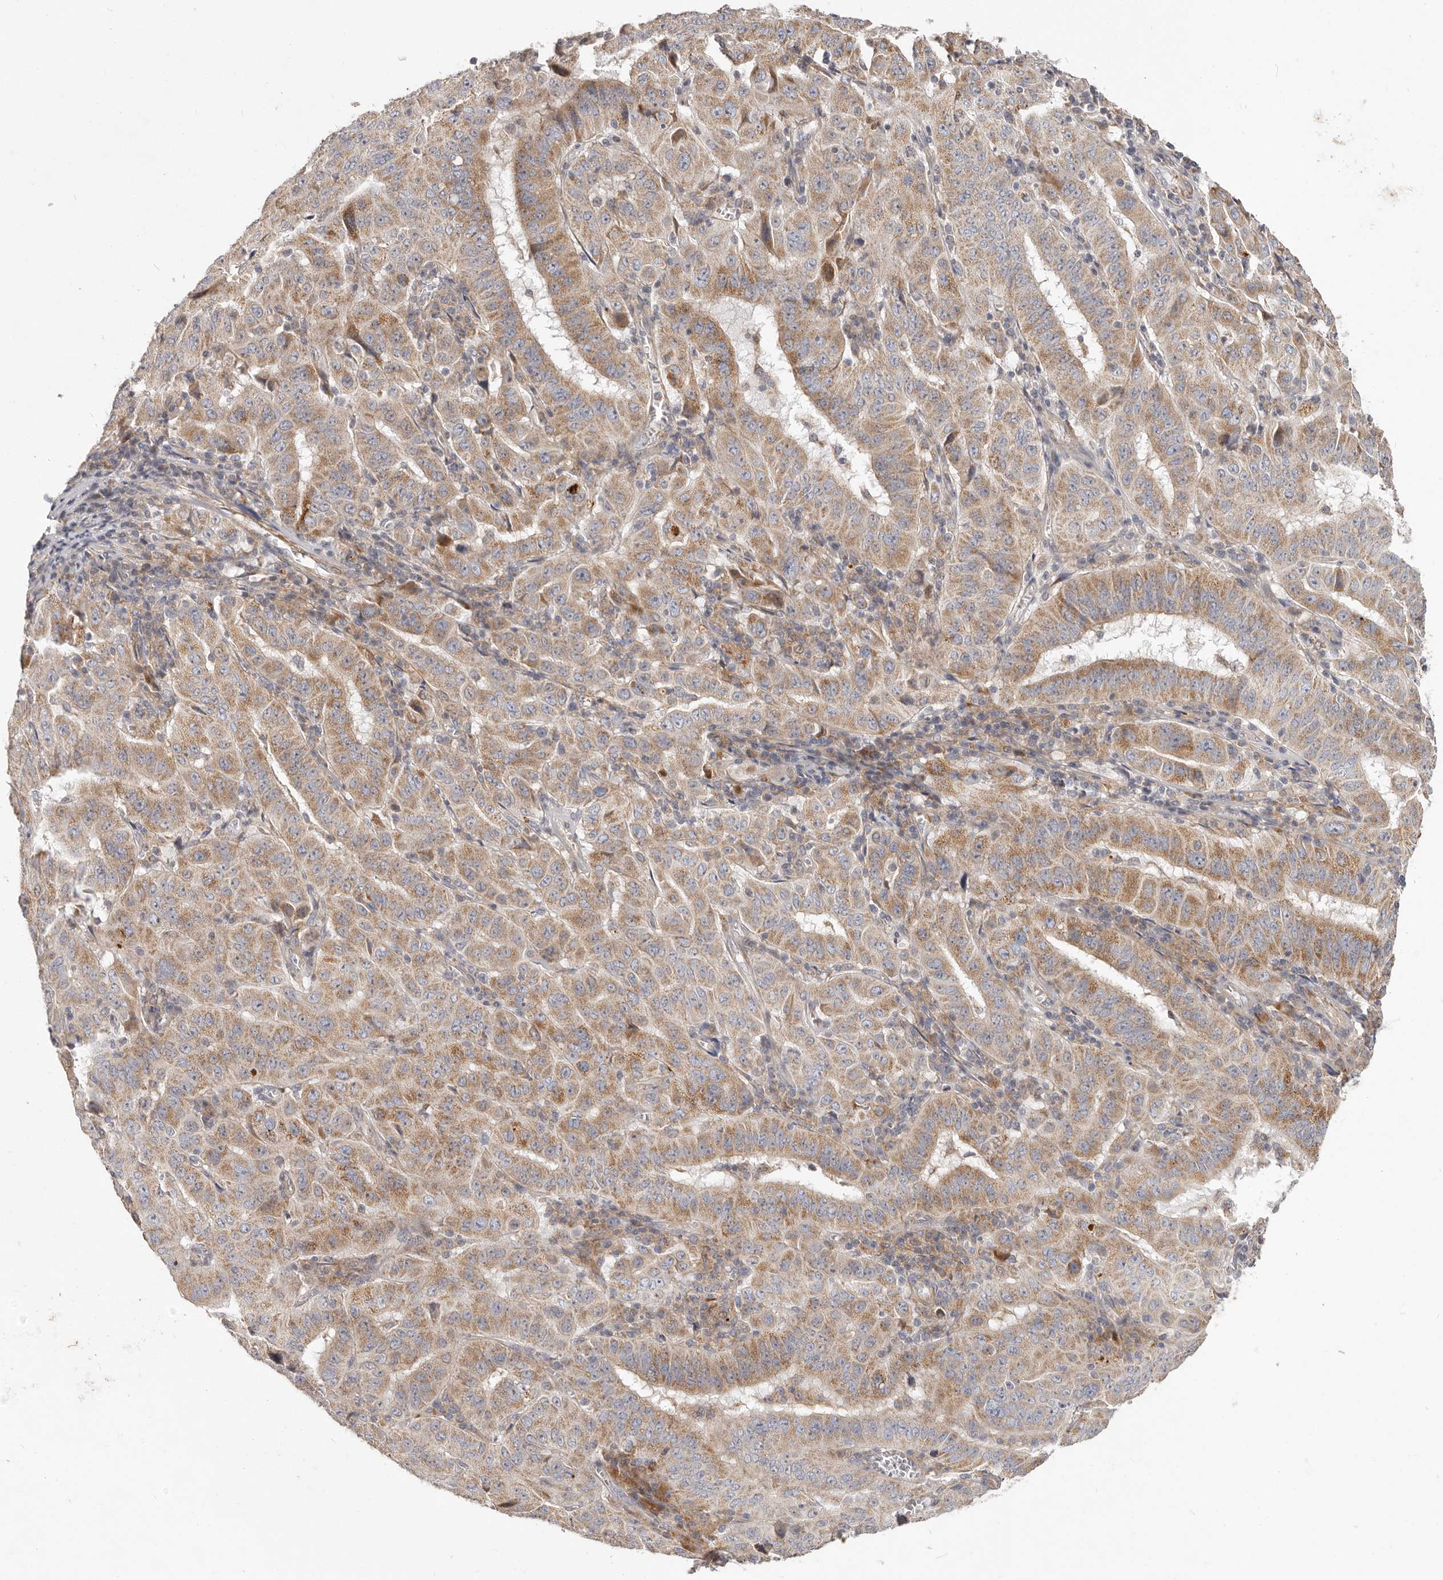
{"staining": {"intensity": "moderate", "quantity": ">75%", "location": "cytoplasmic/membranous"}, "tissue": "pancreatic cancer", "cell_type": "Tumor cells", "image_type": "cancer", "snomed": [{"axis": "morphology", "description": "Adenocarcinoma, NOS"}, {"axis": "topography", "description": "Pancreas"}], "caption": "The histopathology image demonstrates immunohistochemical staining of pancreatic cancer. There is moderate cytoplasmic/membranous positivity is identified in approximately >75% of tumor cells.", "gene": "MRPS10", "patient": {"sex": "male", "age": 63}}